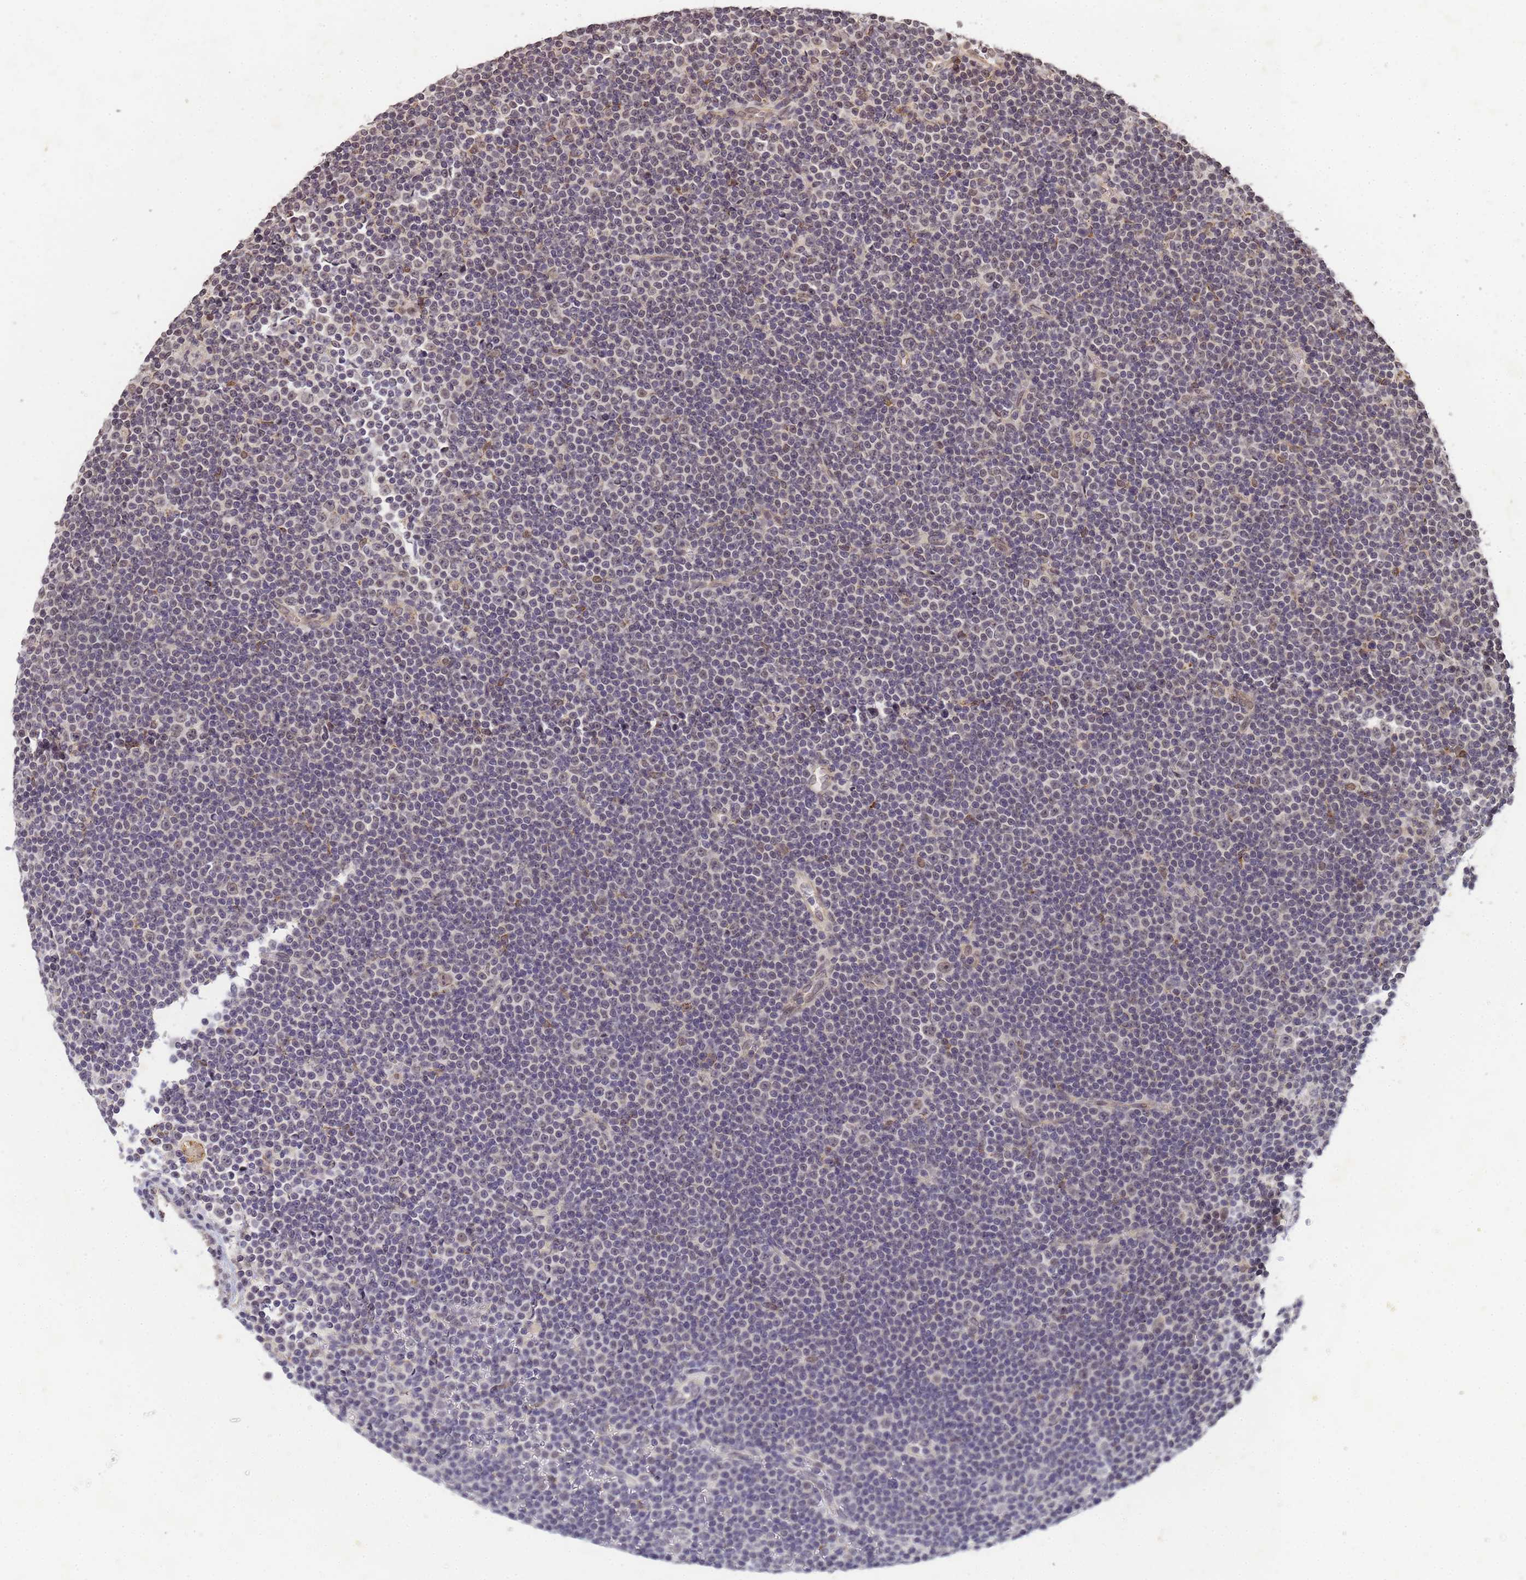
{"staining": {"intensity": "negative", "quantity": "none", "location": "none"}, "tissue": "lymphoma", "cell_type": "Tumor cells", "image_type": "cancer", "snomed": [{"axis": "morphology", "description": "Malignant lymphoma, non-Hodgkin's type, Low grade"}, {"axis": "topography", "description": "Lymph node"}], "caption": "Immunohistochemical staining of lymphoma exhibits no significant expression in tumor cells.", "gene": "MYL7", "patient": {"sex": "female", "age": 67}}